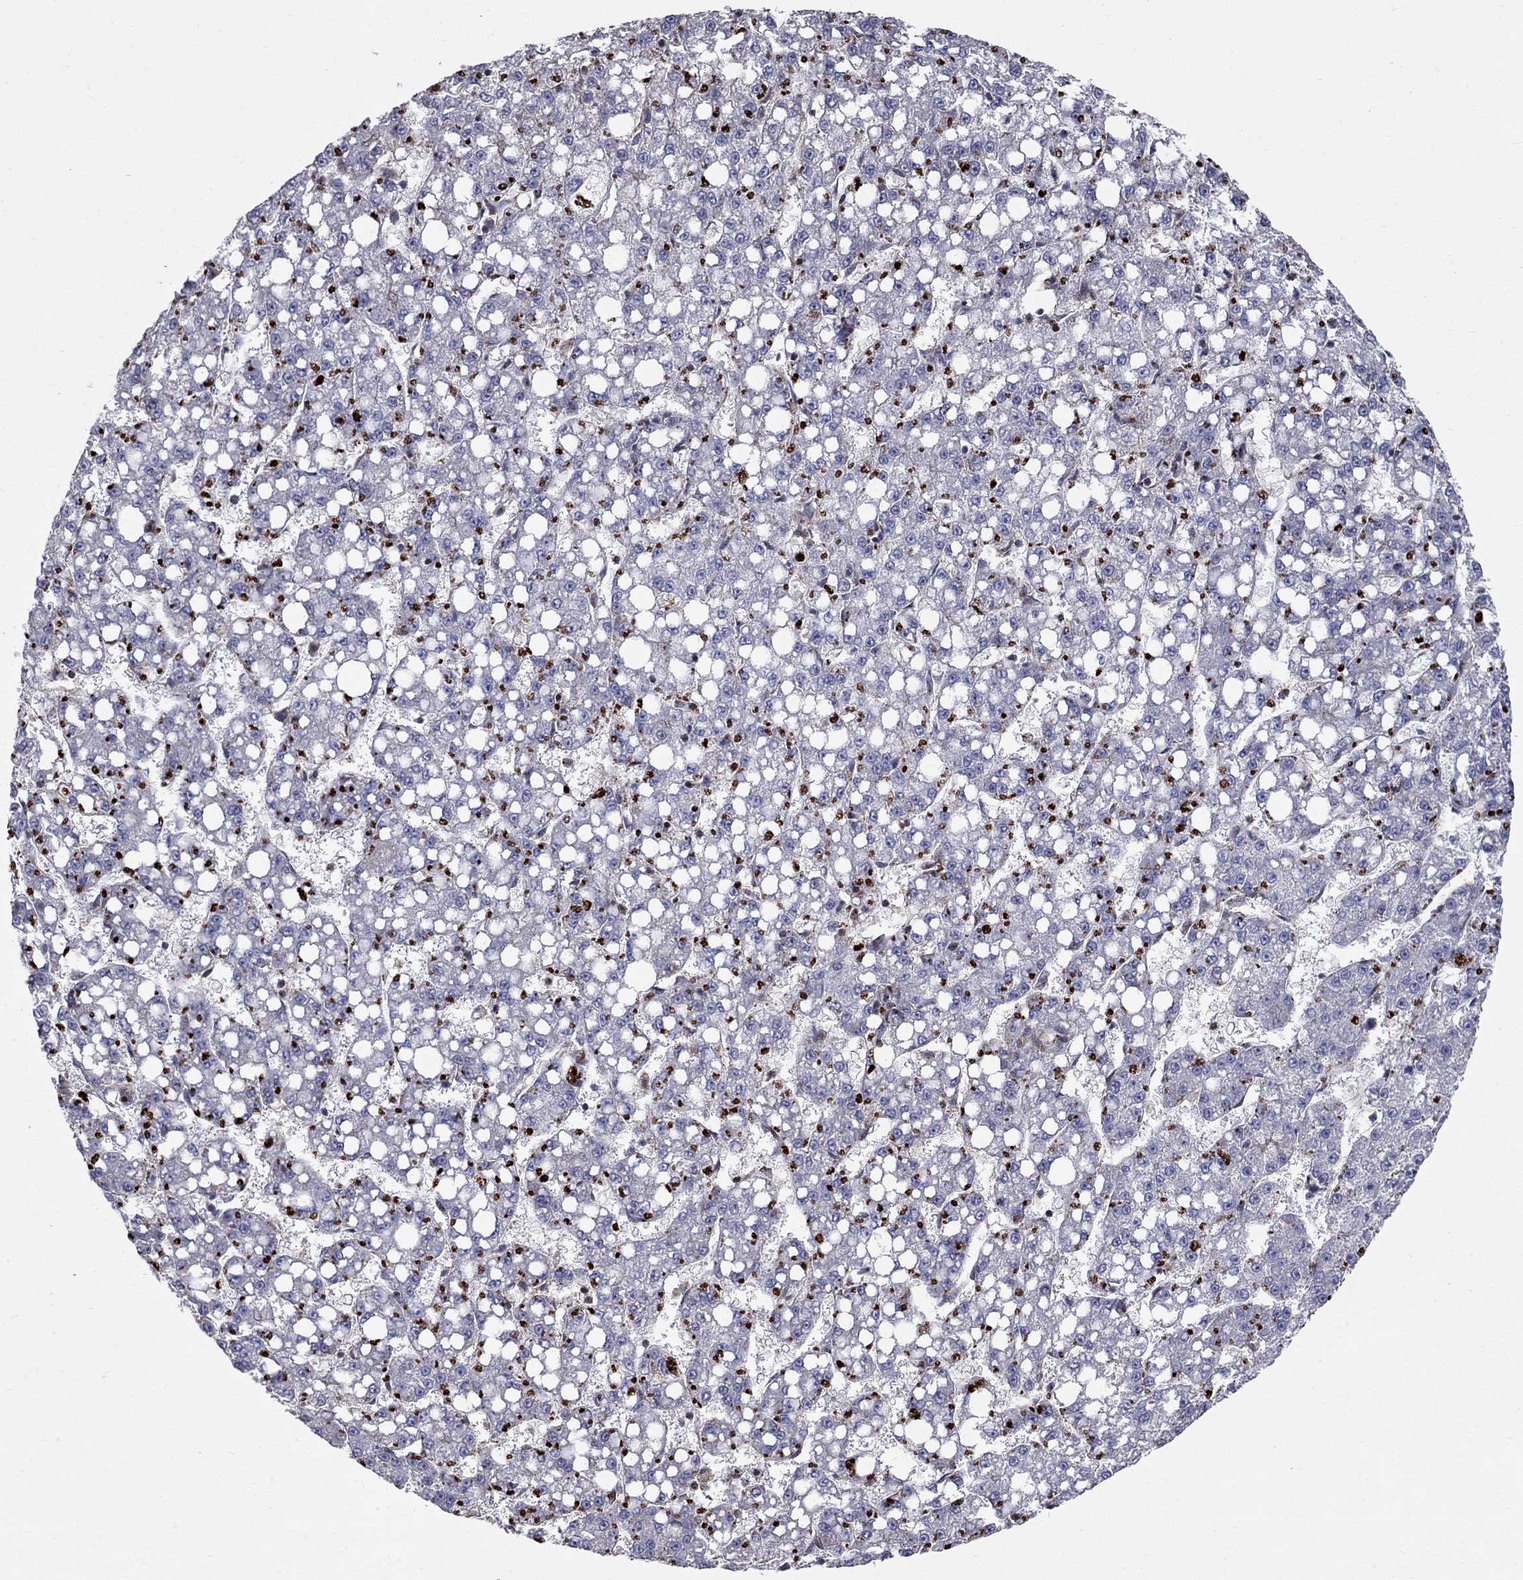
{"staining": {"intensity": "negative", "quantity": "none", "location": "none"}, "tissue": "liver cancer", "cell_type": "Tumor cells", "image_type": "cancer", "snomed": [{"axis": "morphology", "description": "Carcinoma, Hepatocellular, NOS"}, {"axis": "topography", "description": "Liver"}], "caption": "Human liver hepatocellular carcinoma stained for a protein using immunohistochemistry reveals no staining in tumor cells.", "gene": "ERN2", "patient": {"sex": "female", "age": 65}}